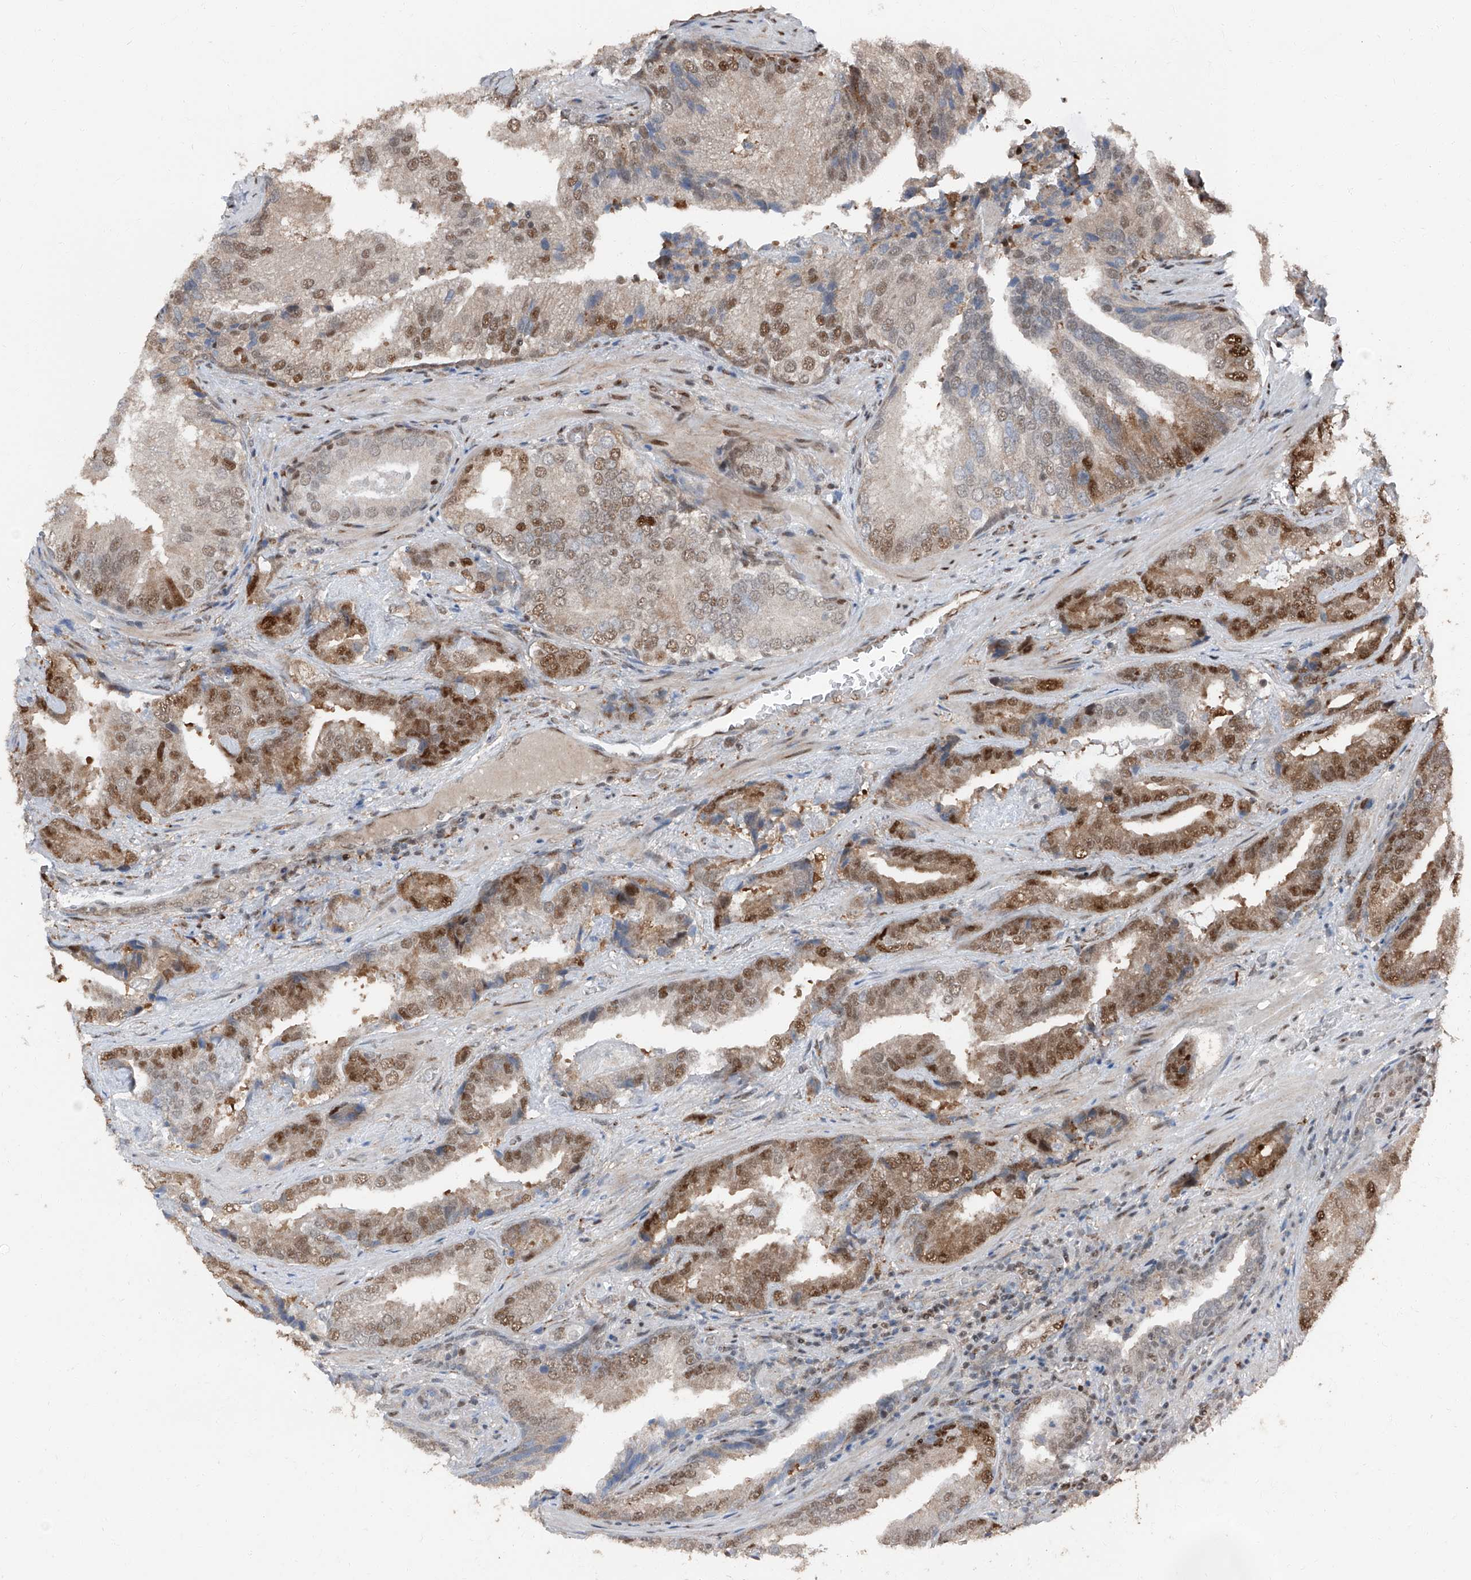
{"staining": {"intensity": "moderate", "quantity": ">75%", "location": "nuclear"}, "tissue": "prostate cancer", "cell_type": "Tumor cells", "image_type": "cancer", "snomed": [{"axis": "morphology", "description": "Adenocarcinoma, Low grade"}, {"axis": "topography", "description": "Prostate"}], "caption": "Protein staining demonstrates moderate nuclear staining in approximately >75% of tumor cells in adenocarcinoma (low-grade) (prostate). Nuclei are stained in blue.", "gene": "FKBP5", "patient": {"sex": "male", "age": 67}}